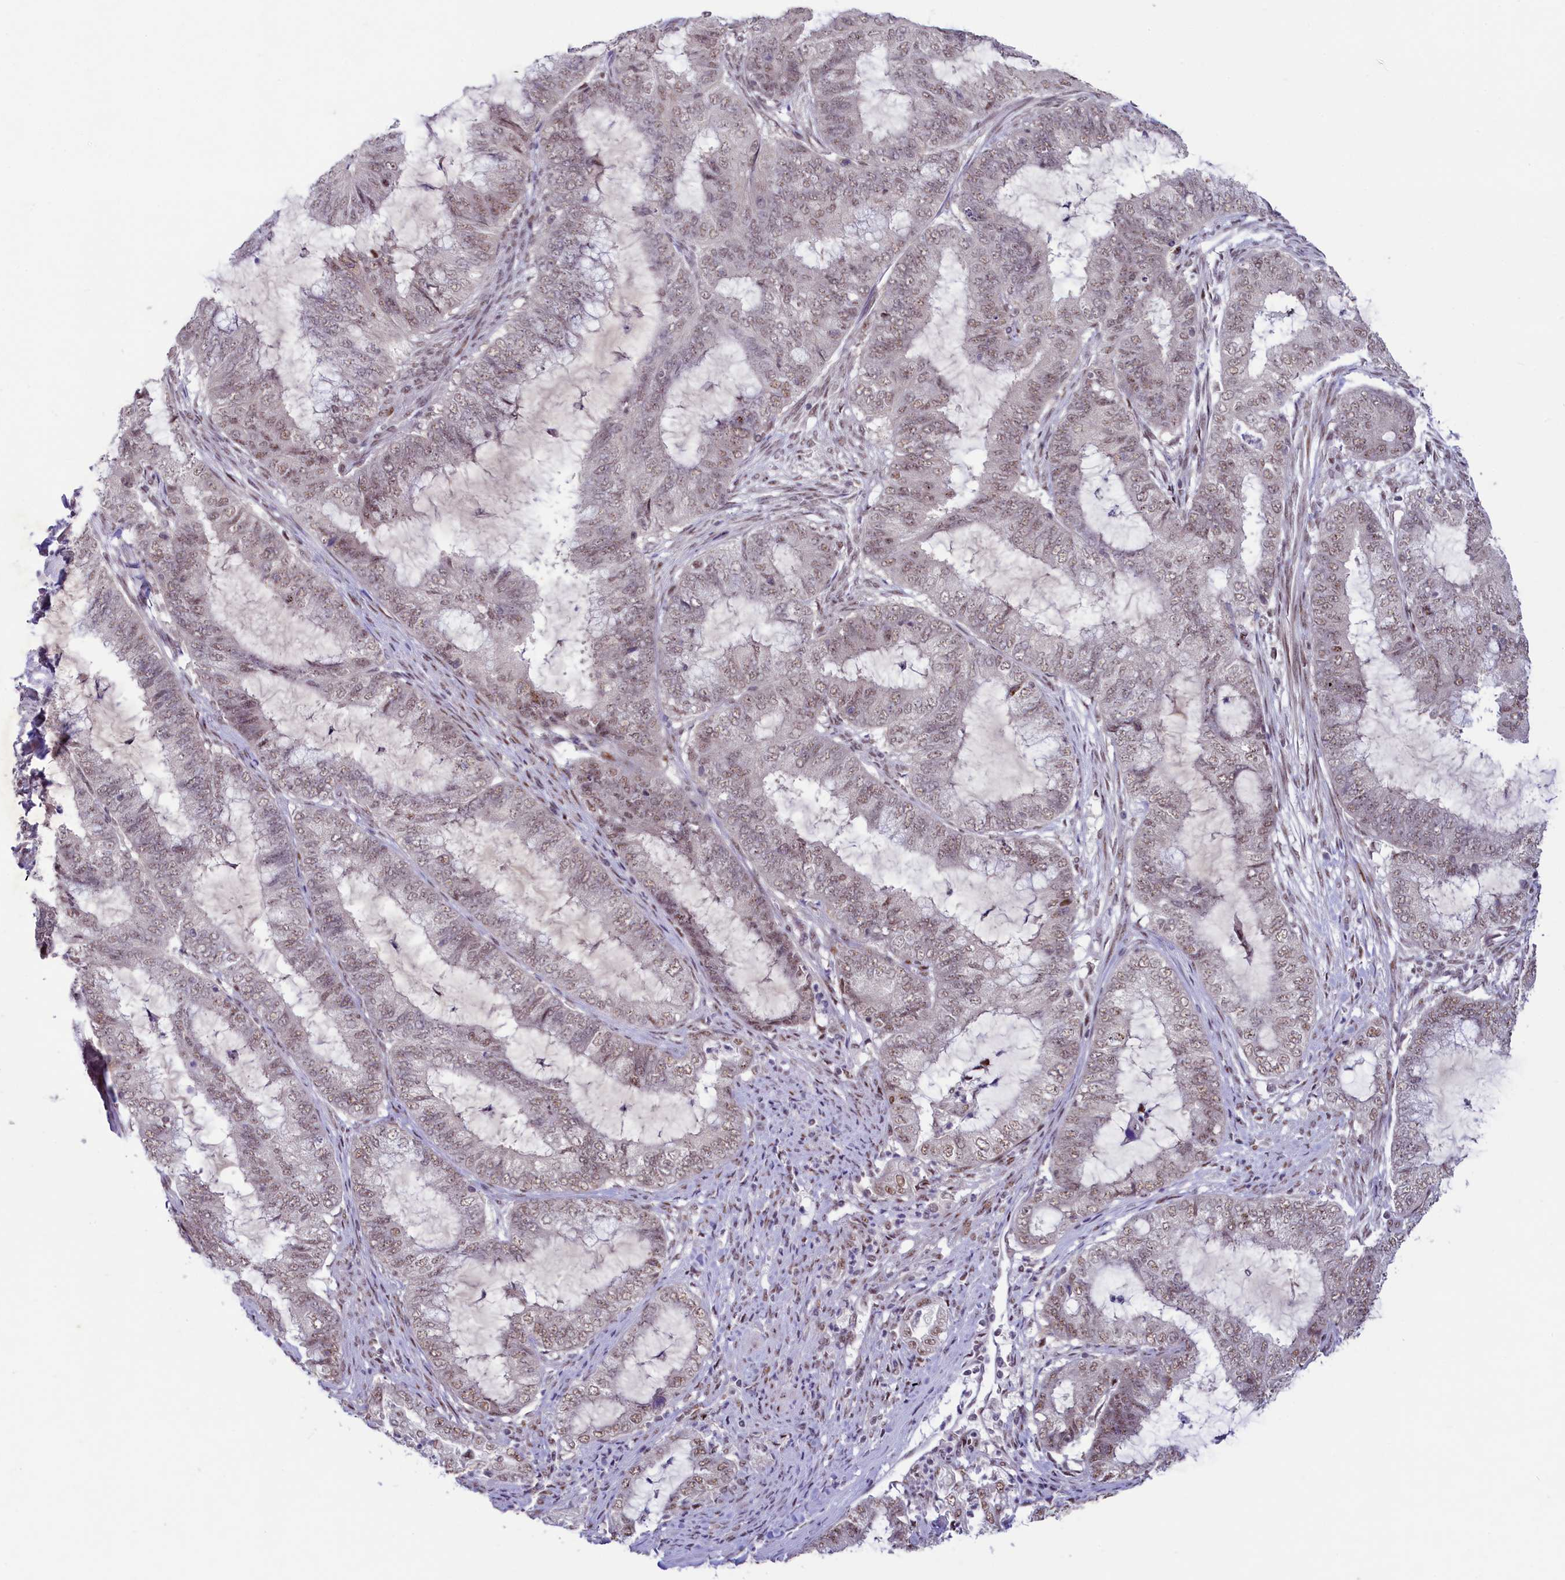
{"staining": {"intensity": "weak", "quantity": "25%-75%", "location": "nuclear"}, "tissue": "endometrial cancer", "cell_type": "Tumor cells", "image_type": "cancer", "snomed": [{"axis": "morphology", "description": "Adenocarcinoma, NOS"}, {"axis": "topography", "description": "Endometrium"}], "caption": "Human endometrial adenocarcinoma stained with a brown dye reveals weak nuclear positive staining in about 25%-75% of tumor cells.", "gene": "ANKS3", "patient": {"sex": "female", "age": 51}}